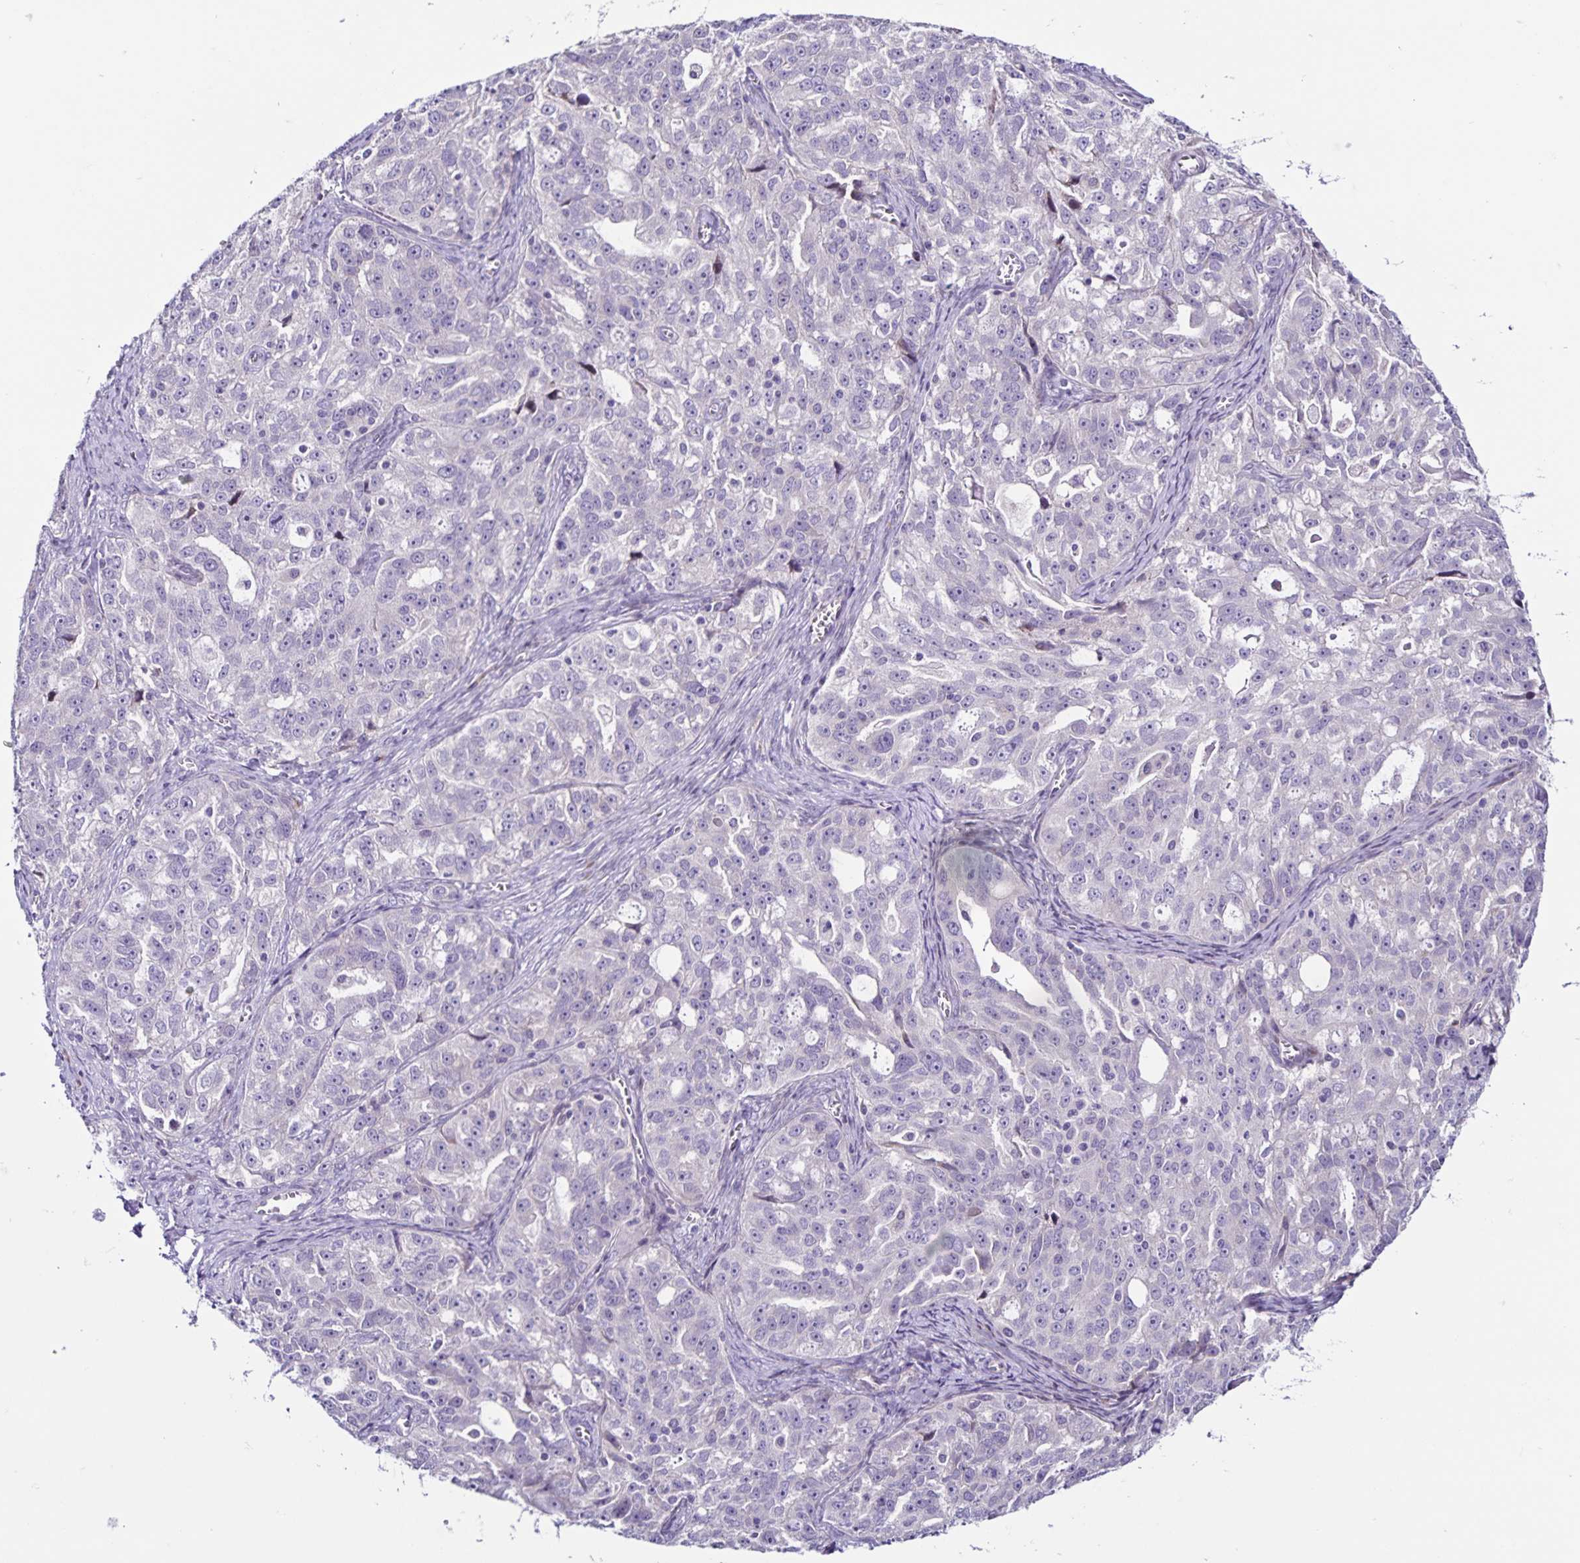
{"staining": {"intensity": "negative", "quantity": "none", "location": "none"}, "tissue": "ovarian cancer", "cell_type": "Tumor cells", "image_type": "cancer", "snomed": [{"axis": "morphology", "description": "Cystadenocarcinoma, serous, NOS"}, {"axis": "topography", "description": "Ovary"}], "caption": "The IHC histopathology image has no significant staining in tumor cells of ovarian cancer (serous cystadenocarcinoma) tissue.", "gene": "RNFT2", "patient": {"sex": "female", "age": 51}}